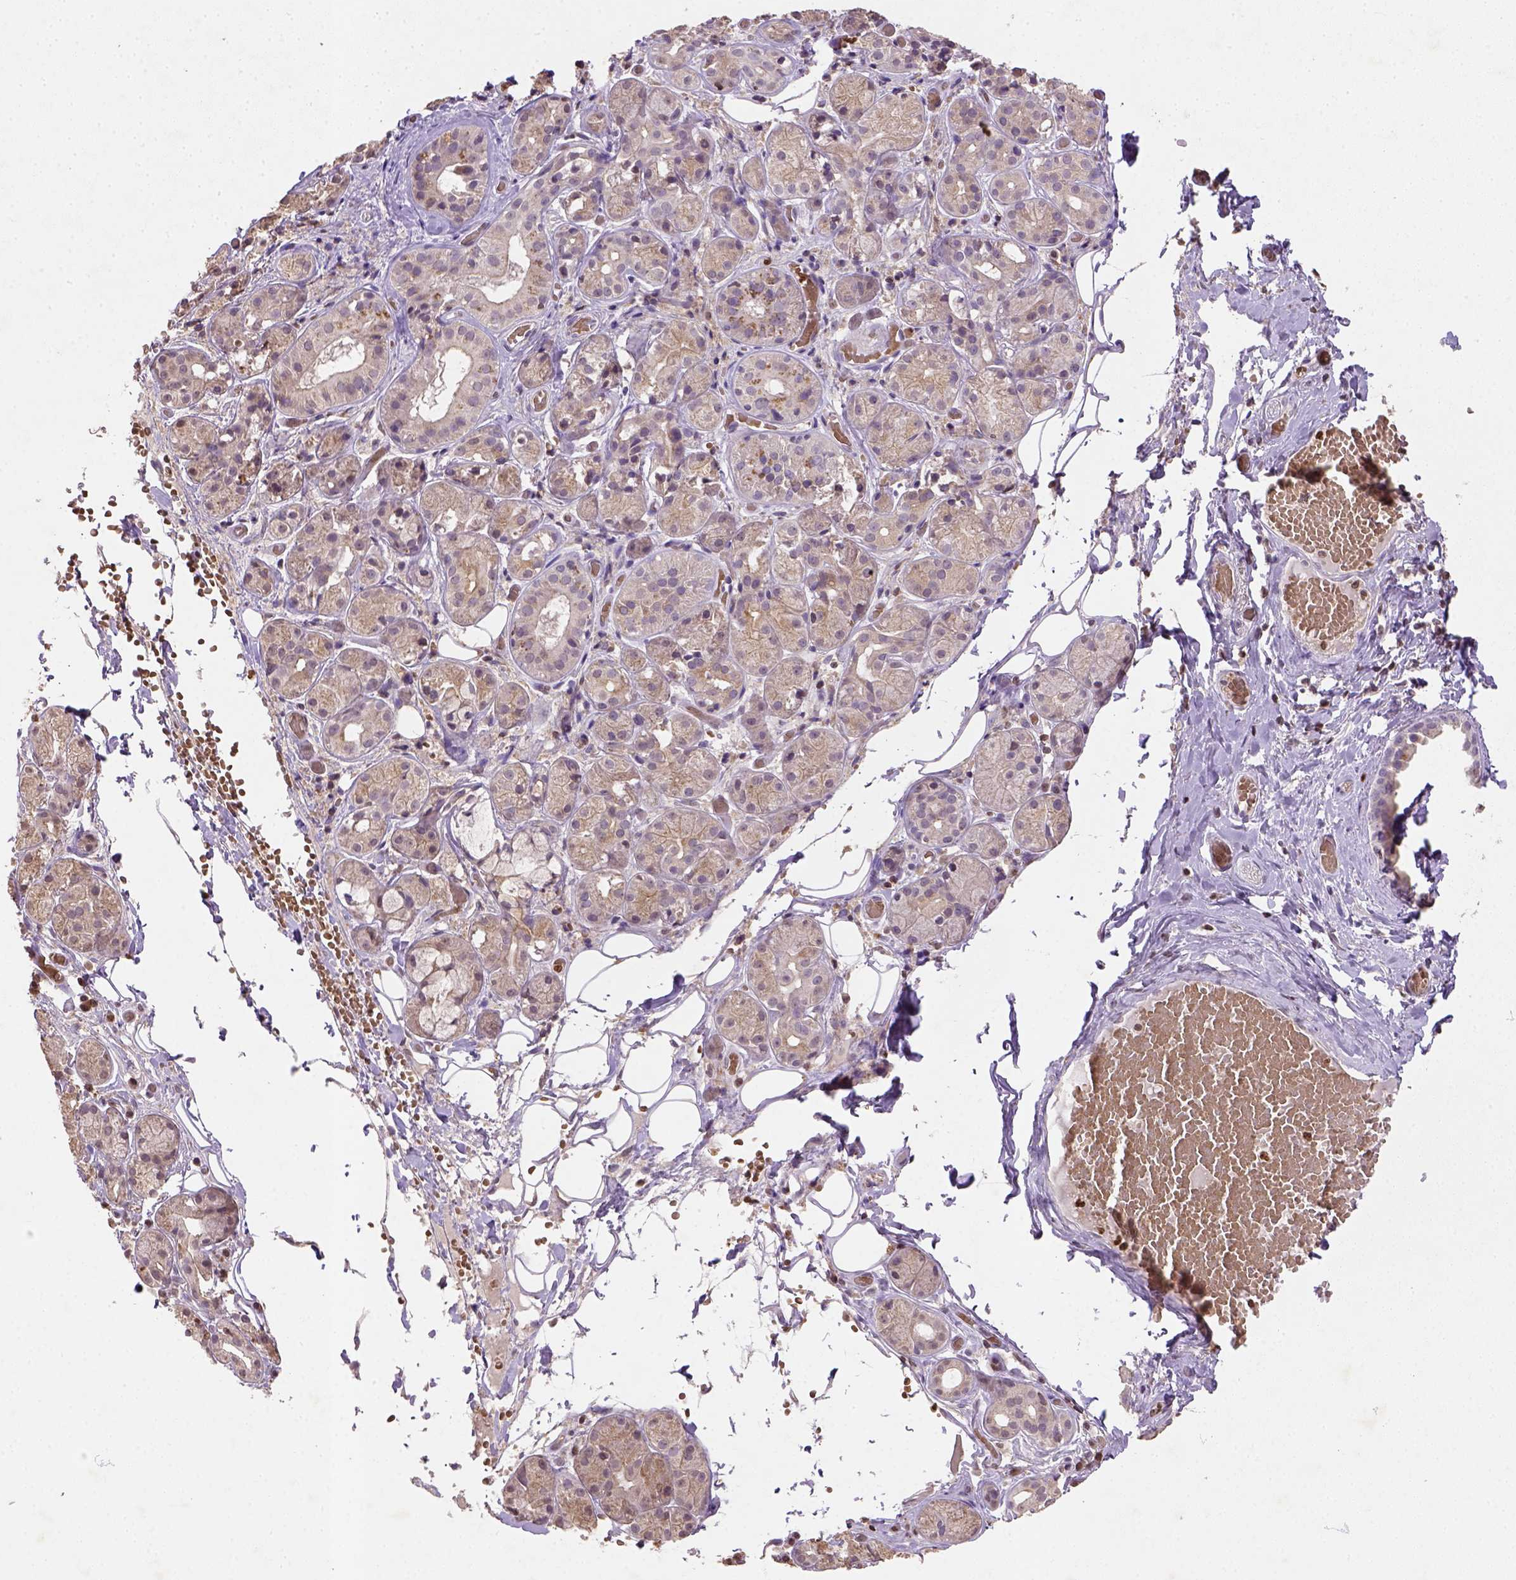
{"staining": {"intensity": "weak", "quantity": "25%-75%", "location": "cytoplasmic/membranous"}, "tissue": "salivary gland", "cell_type": "Glandular cells", "image_type": "normal", "snomed": [{"axis": "morphology", "description": "Normal tissue, NOS"}, {"axis": "topography", "description": "Salivary gland"}, {"axis": "topography", "description": "Peripheral nerve tissue"}], "caption": "Protein staining by IHC shows weak cytoplasmic/membranous expression in about 25%-75% of glandular cells in normal salivary gland.", "gene": "NUDT3", "patient": {"sex": "male", "age": 71}}